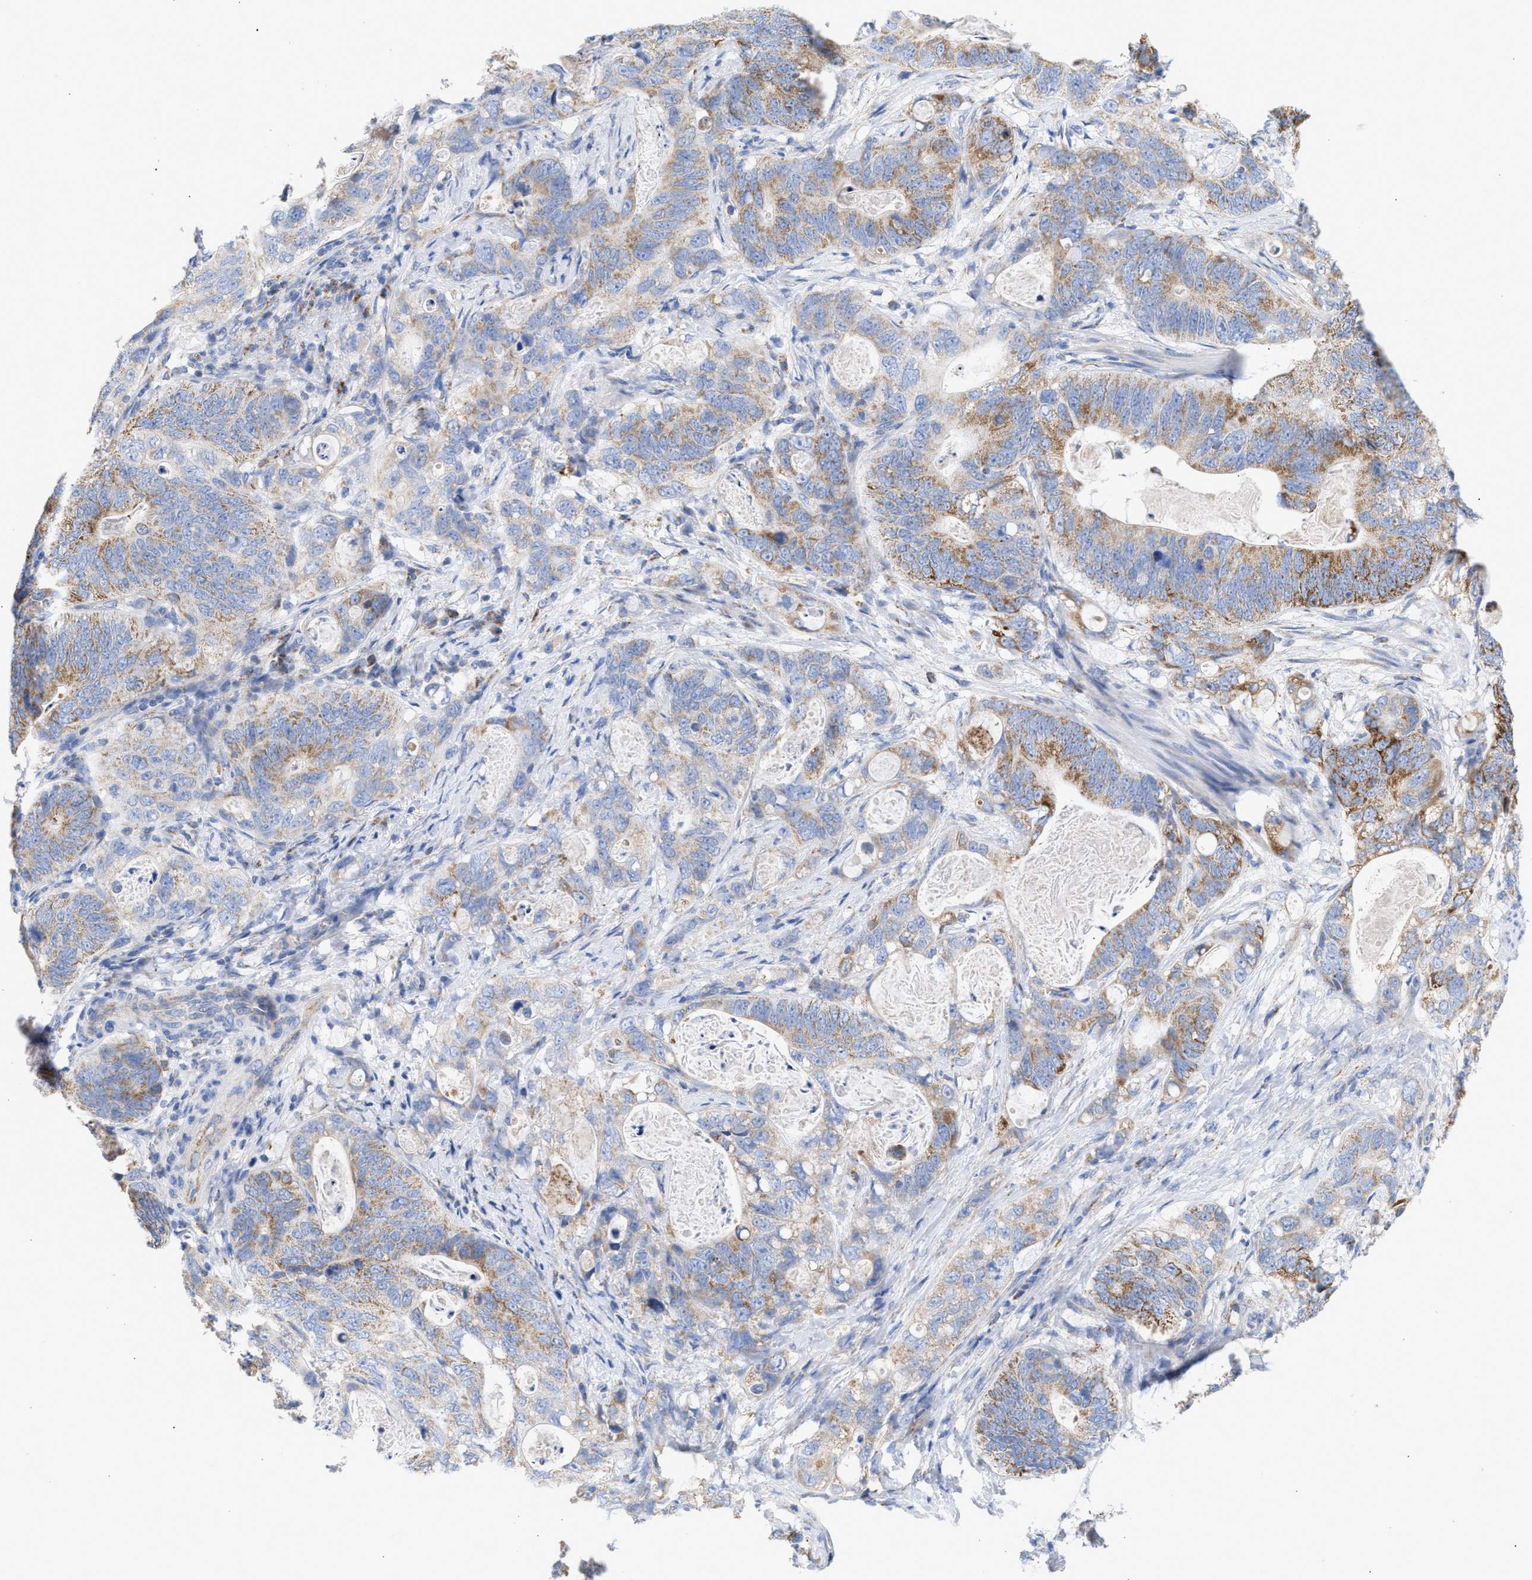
{"staining": {"intensity": "moderate", "quantity": ">75%", "location": "cytoplasmic/membranous"}, "tissue": "stomach cancer", "cell_type": "Tumor cells", "image_type": "cancer", "snomed": [{"axis": "morphology", "description": "Normal tissue, NOS"}, {"axis": "morphology", "description": "Adenocarcinoma, NOS"}, {"axis": "topography", "description": "Stomach"}], "caption": "Human stomach adenocarcinoma stained with a brown dye demonstrates moderate cytoplasmic/membranous positive staining in about >75% of tumor cells.", "gene": "ACOT13", "patient": {"sex": "female", "age": 89}}